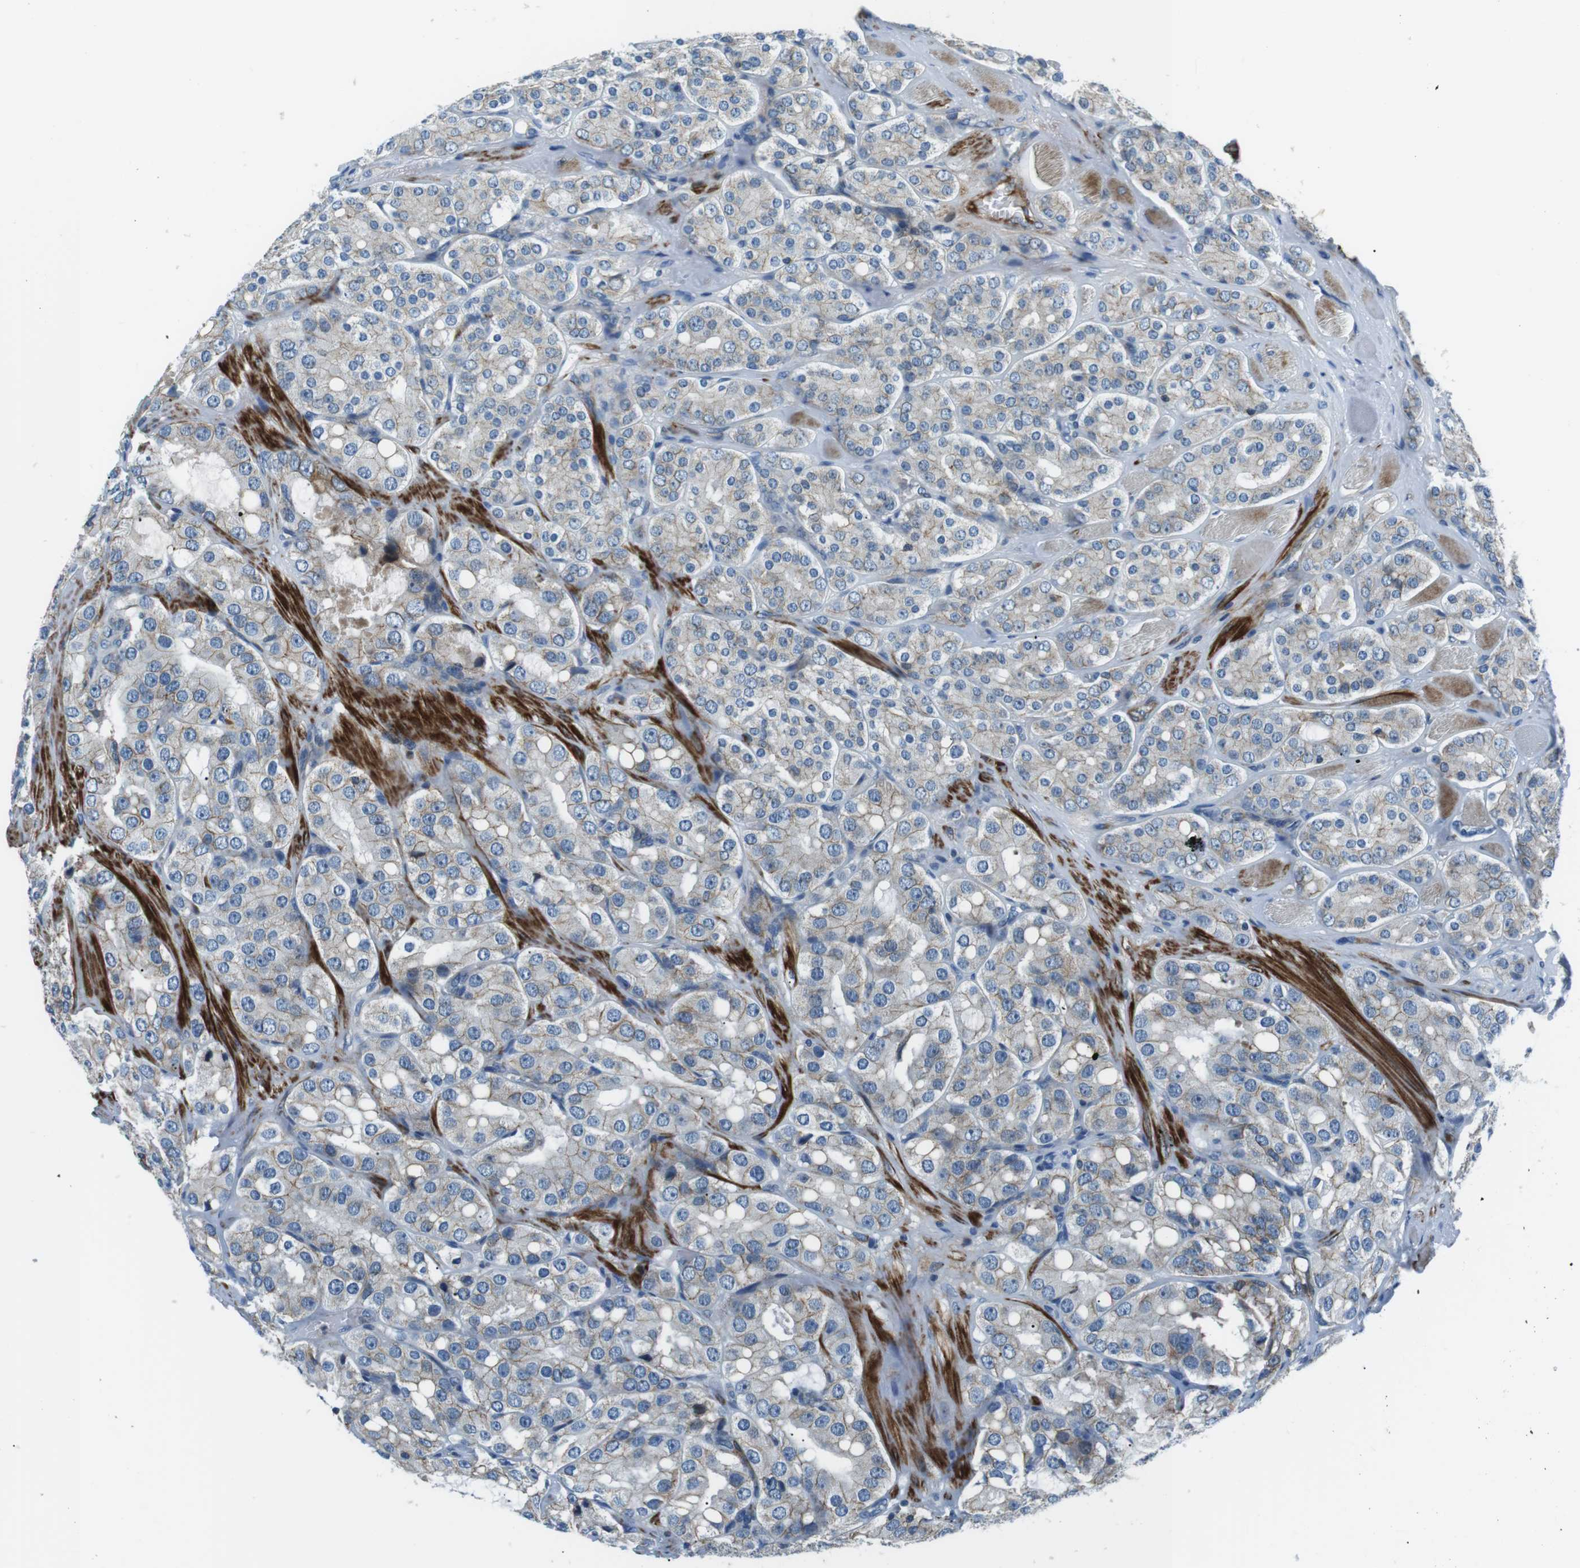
{"staining": {"intensity": "weak", "quantity": "<25%", "location": "cytoplasmic/membranous"}, "tissue": "prostate cancer", "cell_type": "Tumor cells", "image_type": "cancer", "snomed": [{"axis": "morphology", "description": "Adenocarcinoma, High grade"}, {"axis": "topography", "description": "Prostate"}], "caption": "The immunohistochemistry (IHC) histopathology image has no significant staining in tumor cells of adenocarcinoma (high-grade) (prostate) tissue.", "gene": "ARVCF", "patient": {"sex": "male", "age": 65}}